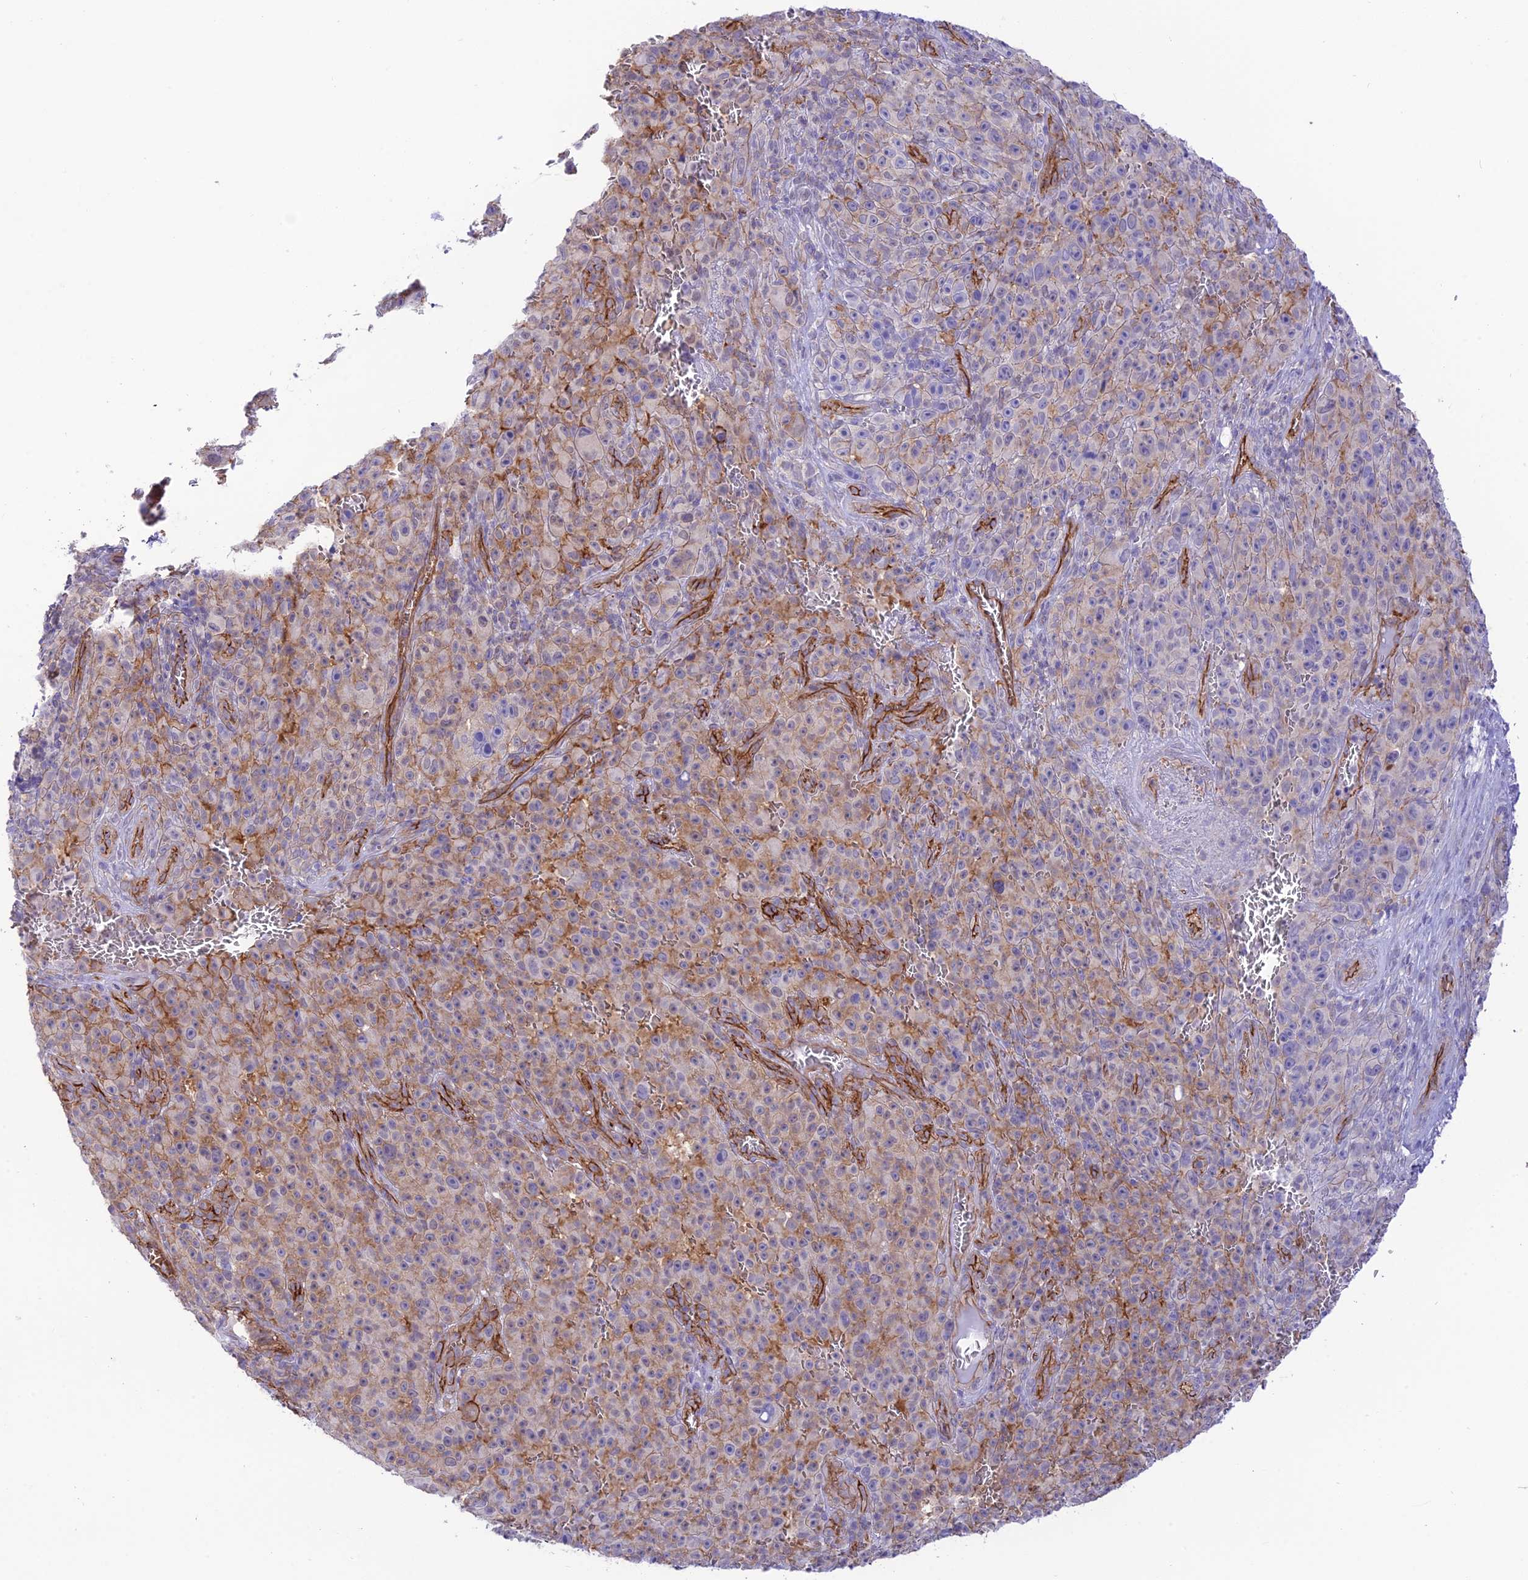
{"staining": {"intensity": "weak", "quantity": "25%-75%", "location": "cytoplasmic/membranous"}, "tissue": "melanoma", "cell_type": "Tumor cells", "image_type": "cancer", "snomed": [{"axis": "morphology", "description": "Malignant melanoma, NOS"}, {"axis": "topography", "description": "Skin"}], "caption": "Immunohistochemical staining of human melanoma demonstrates weak cytoplasmic/membranous protein expression in approximately 25%-75% of tumor cells.", "gene": "YPEL5", "patient": {"sex": "female", "age": 82}}